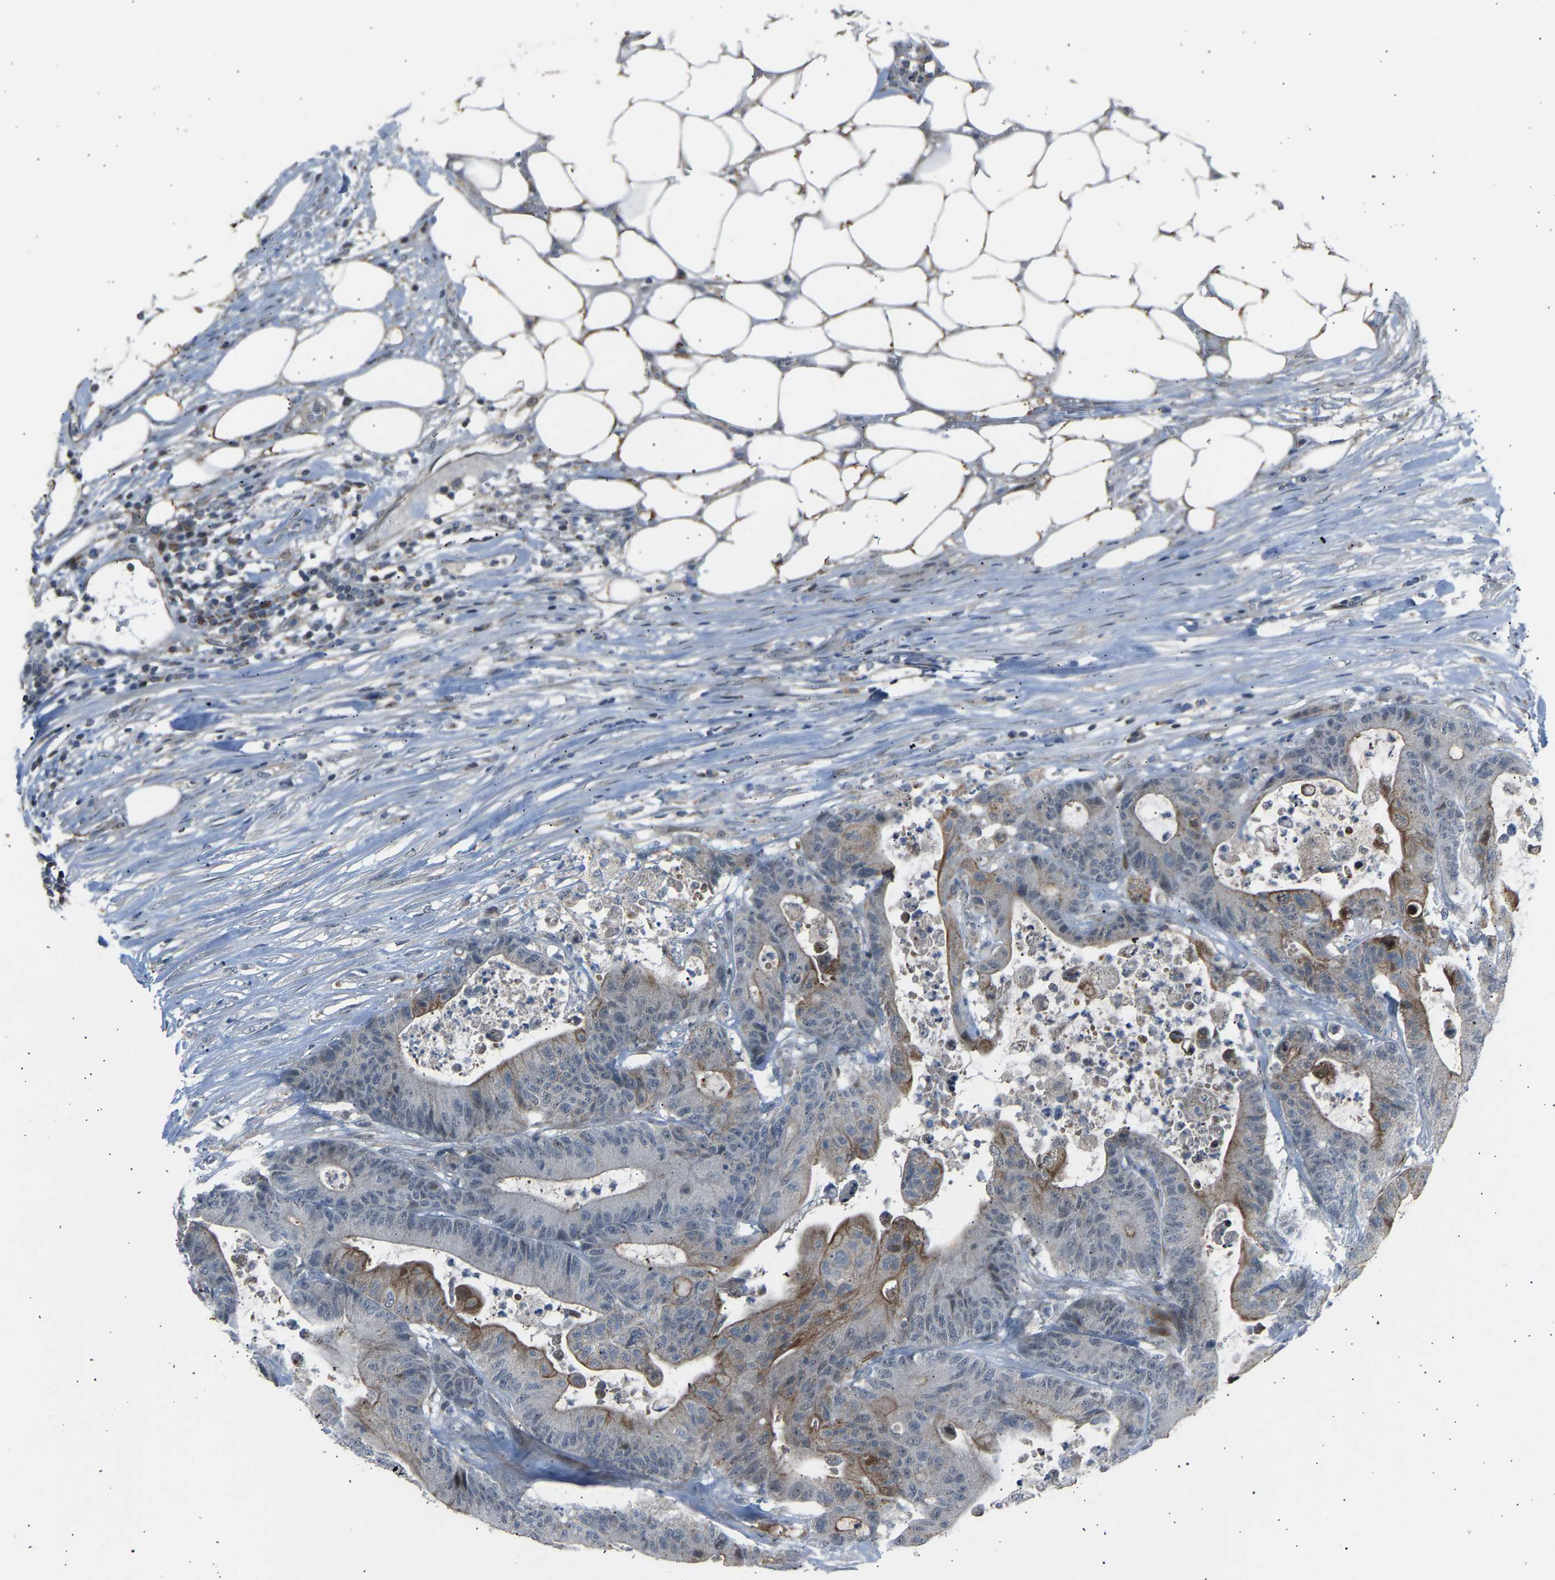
{"staining": {"intensity": "moderate", "quantity": "<25%", "location": "cytoplasmic/membranous"}, "tissue": "colorectal cancer", "cell_type": "Tumor cells", "image_type": "cancer", "snomed": [{"axis": "morphology", "description": "Adenocarcinoma, NOS"}, {"axis": "topography", "description": "Colon"}], "caption": "Colorectal adenocarcinoma tissue reveals moderate cytoplasmic/membranous positivity in approximately <25% of tumor cells, visualized by immunohistochemistry. Nuclei are stained in blue.", "gene": "VPS41", "patient": {"sex": "female", "age": 84}}